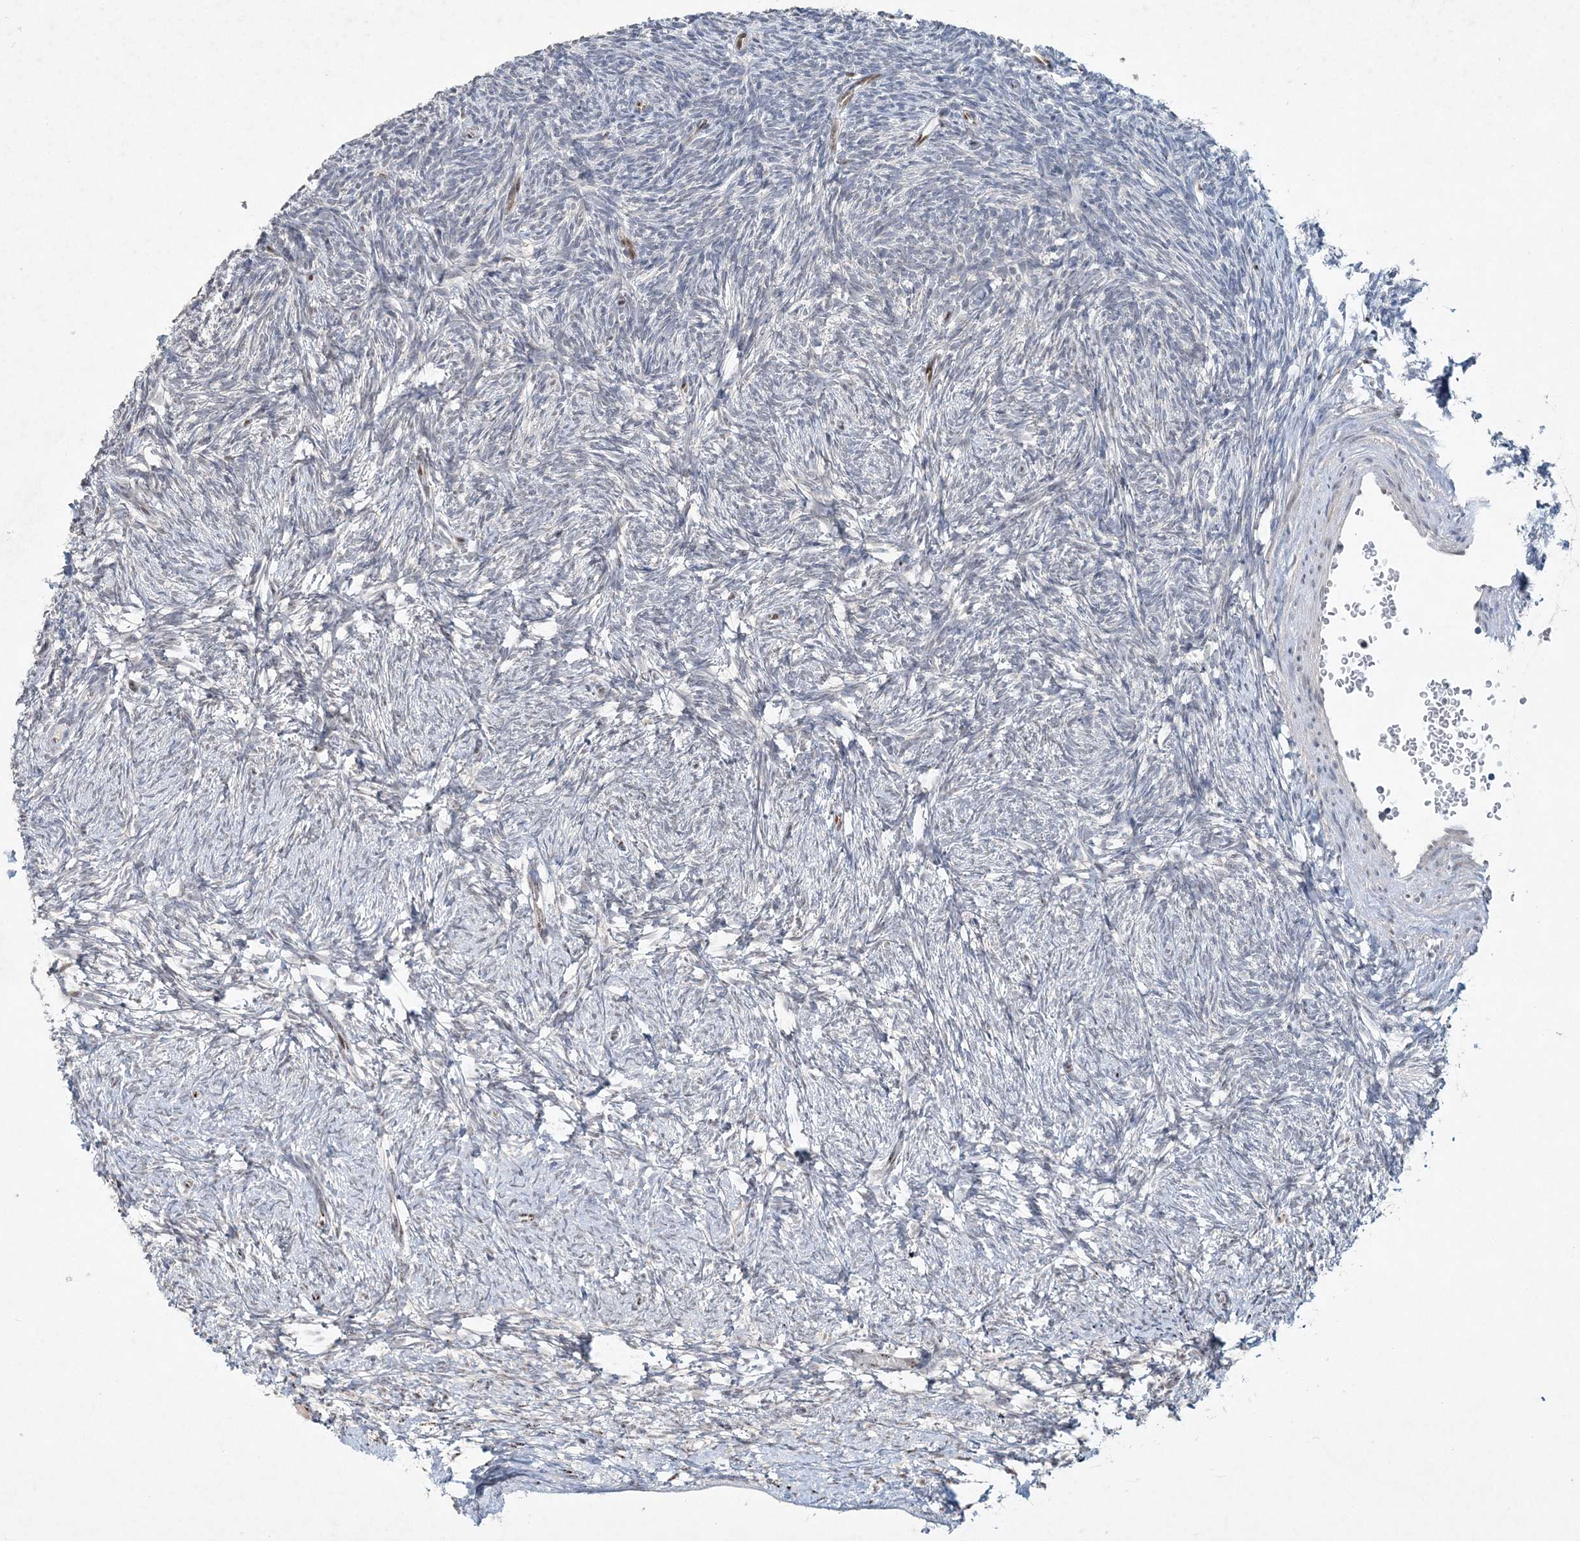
{"staining": {"intensity": "weak", "quantity": ">75%", "location": "cytoplasmic/membranous"}, "tissue": "ovary", "cell_type": "Follicle cells", "image_type": "normal", "snomed": [{"axis": "morphology", "description": "Normal tissue, NOS"}, {"axis": "topography", "description": "Ovary"}], "caption": "Immunohistochemical staining of unremarkable ovary demonstrates weak cytoplasmic/membranous protein positivity in approximately >75% of follicle cells.", "gene": "GIN1", "patient": {"sex": "female", "age": 34}}